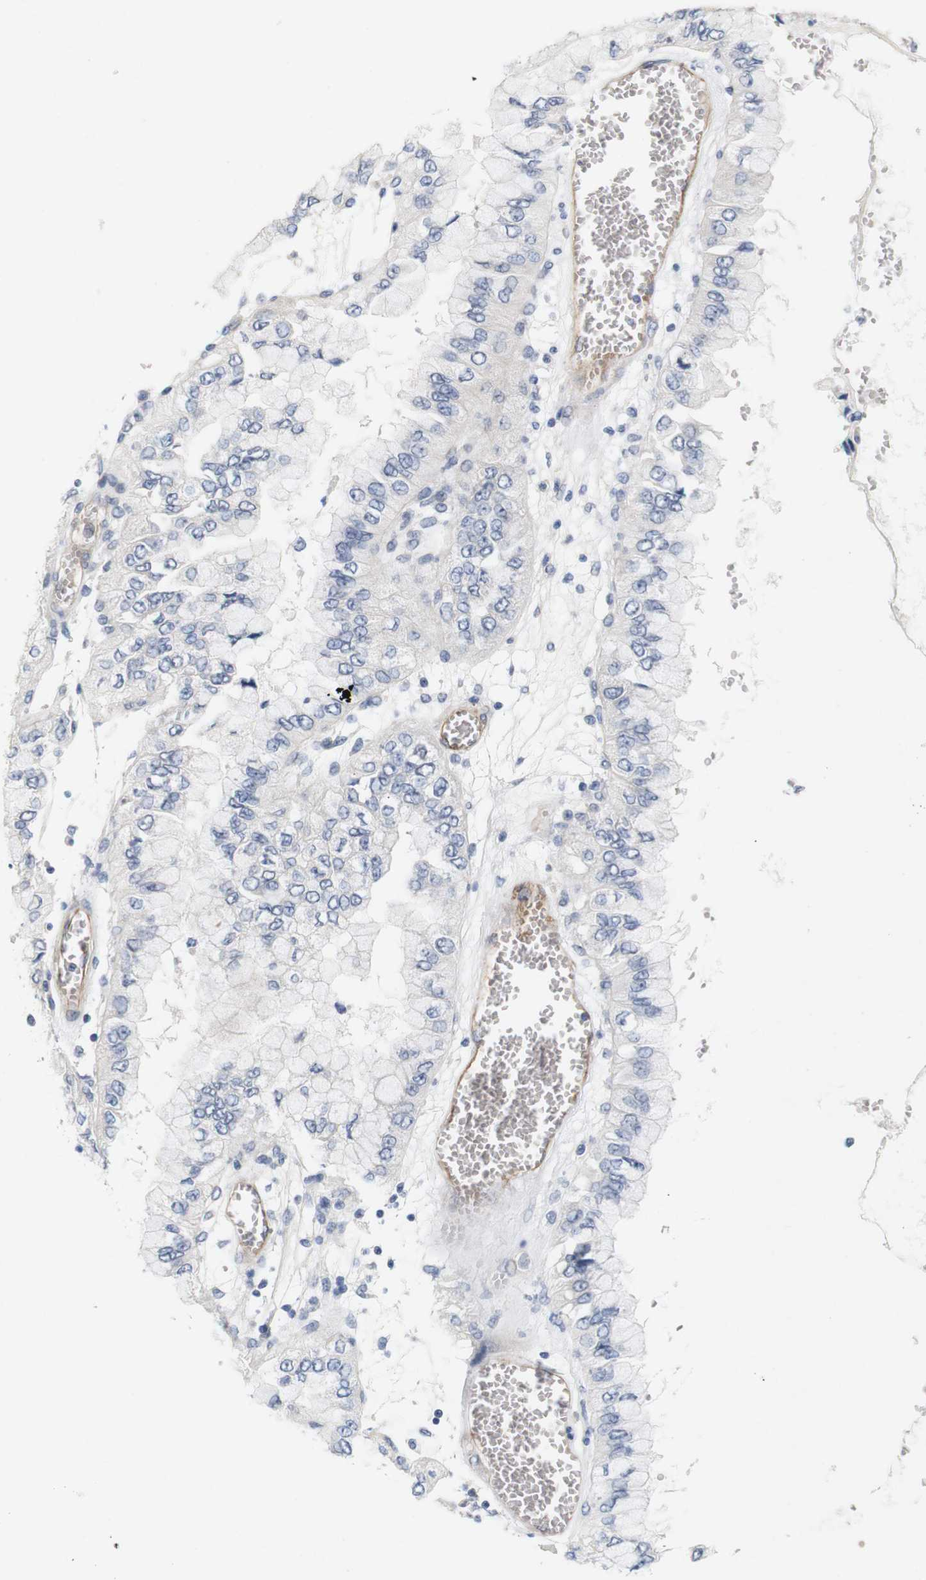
{"staining": {"intensity": "negative", "quantity": "none", "location": "none"}, "tissue": "liver cancer", "cell_type": "Tumor cells", "image_type": "cancer", "snomed": [{"axis": "morphology", "description": "Cholangiocarcinoma"}, {"axis": "topography", "description": "Liver"}], "caption": "Tumor cells are negative for protein expression in human liver cholangiocarcinoma. (DAB immunohistochemistry, high magnification).", "gene": "CYB561", "patient": {"sex": "female", "age": 79}}